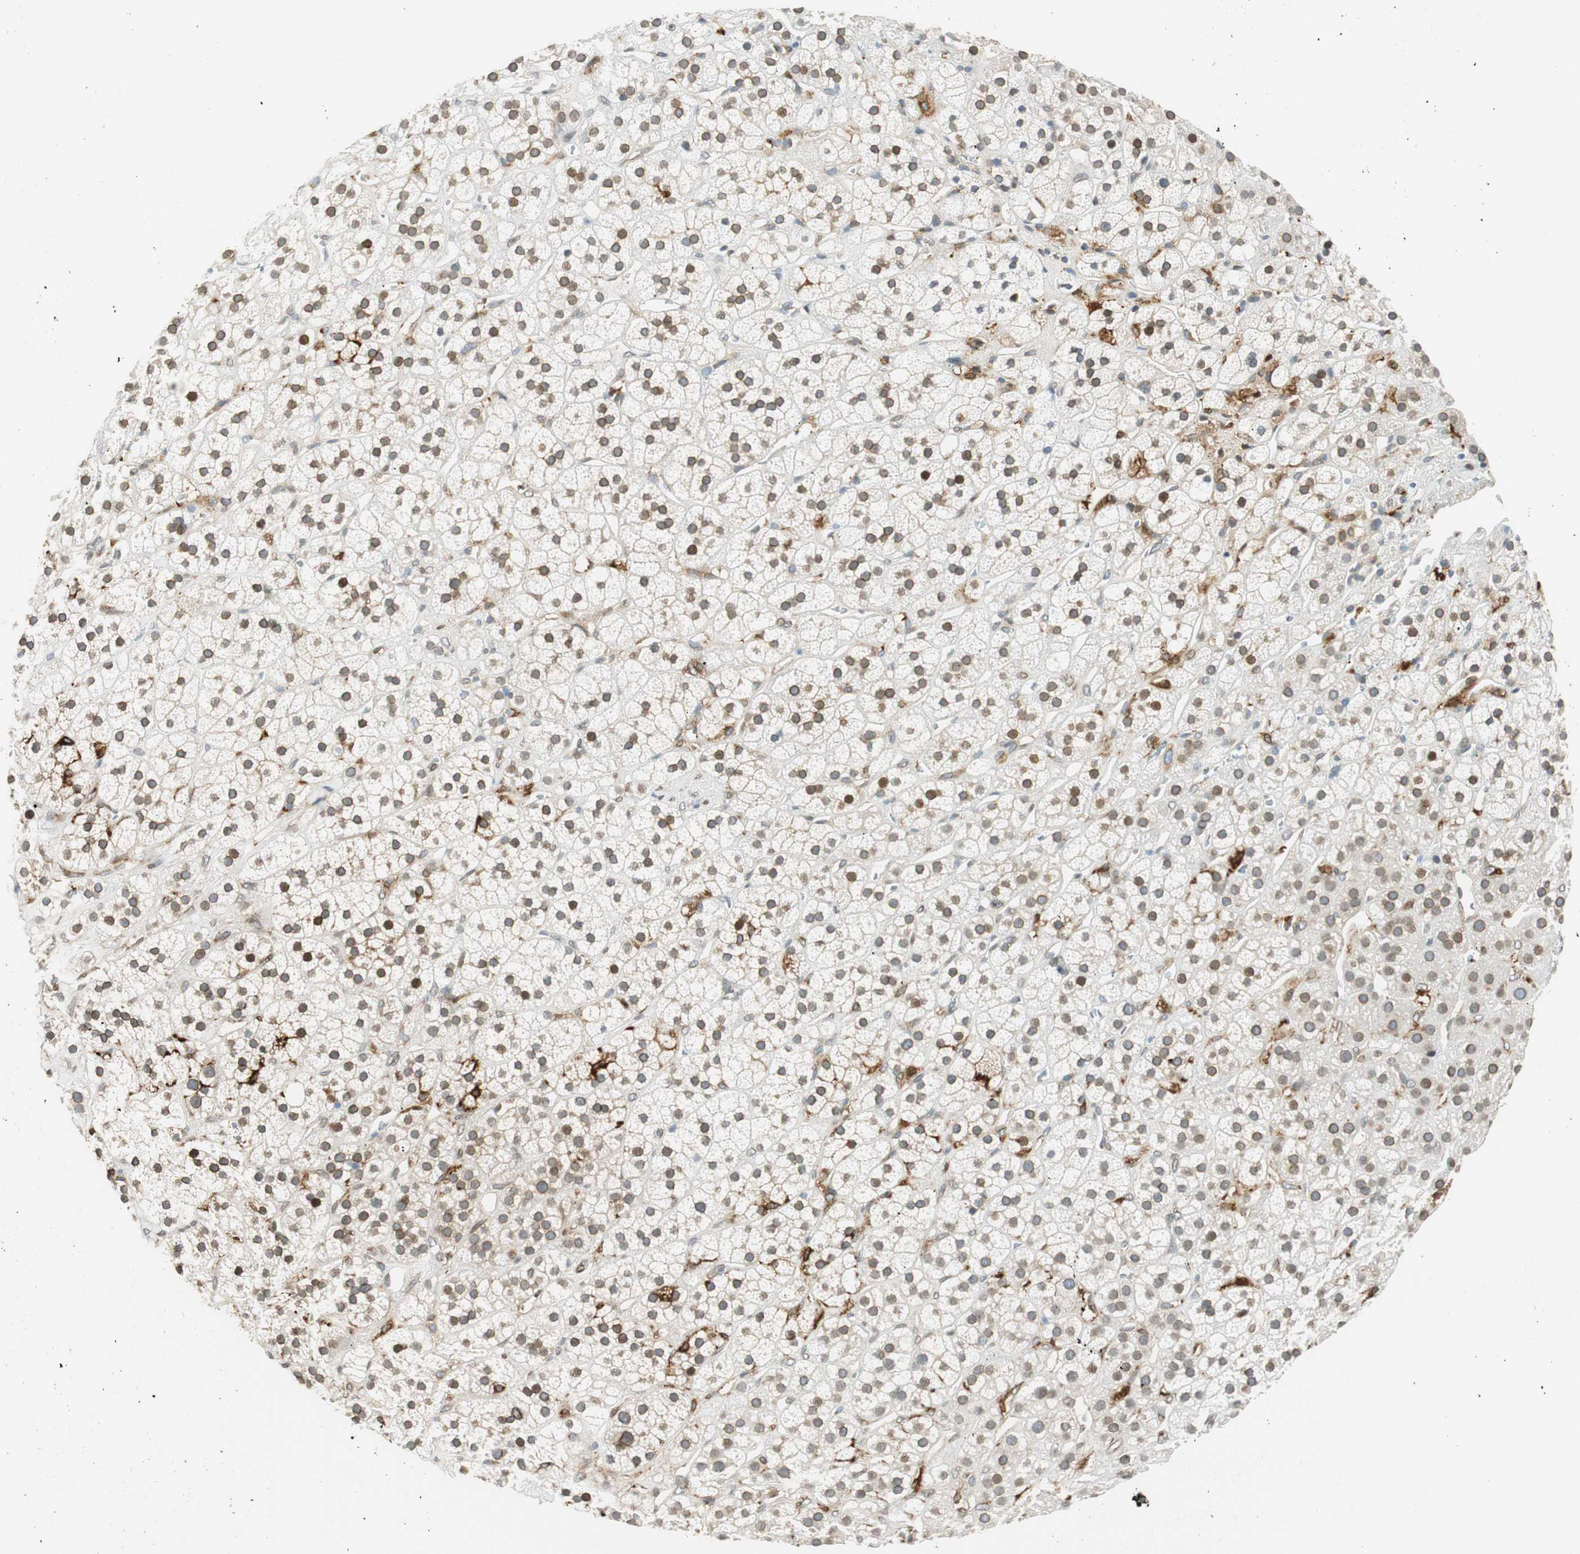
{"staining": {"intensity": "moderate", "quantity": "25%-75%", "location": "cytoplasmic/membranous,nuclear"}, "tissue": "adrenal gland", "cell_type": "Glandular cells", "image_type": "normal", "snomed": [{"axis": "morphology", "description": "Normal tissue, NOS"}, {"axis": "topography", "description": "Adrenal gland"}], "caption": "DAB (3,3'-diaminobenzidine) immunohistochemical staining of normal adrenal gland demonstrates moderate cytoplasmic/membranous,nuclear protein staining in approximately 25%-75% of glandular cells. The protein of interest is shown in brown color, while the nuclei are stained blue.", "gene": "TMEM260", "patient": {"sex": "male", "age": 56}}